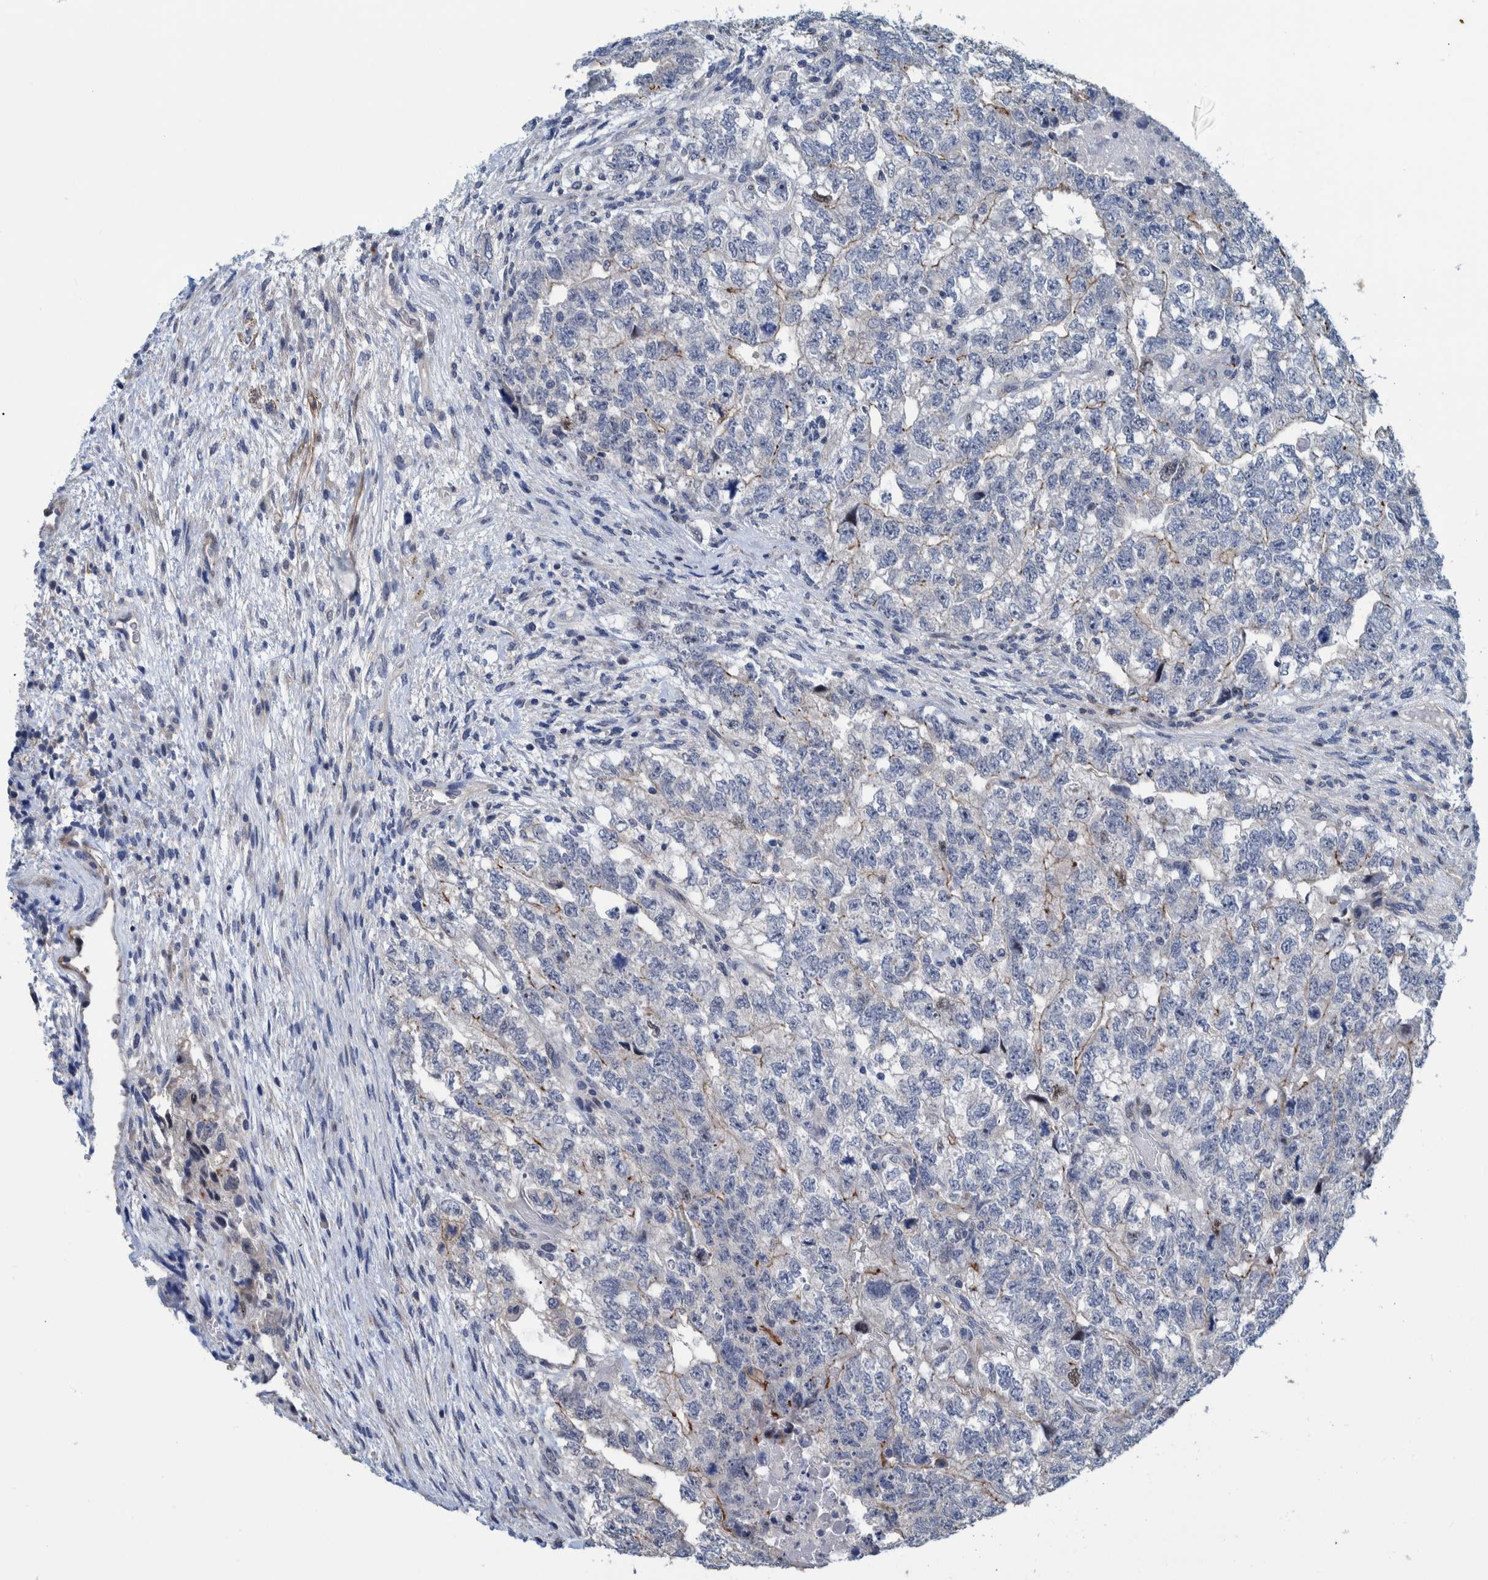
{"staining": {"intensity": "negative", "quantity": "none", "location": "none"}, "tissue": "testis cancer", "cell_type": "Tumor cells", "image_type": "cancer", "snomed": [{"axis": "morphology", "description": "Carcinoma, Embryonal, NOS"}, {"axis": "topography", "description": "Testis"}], "caption": "Micrograph shows no significant protein positivity in tumor cells of testis cancer.", "gene": "MKS1", "patient": {"sex": "male", "age": 36}}